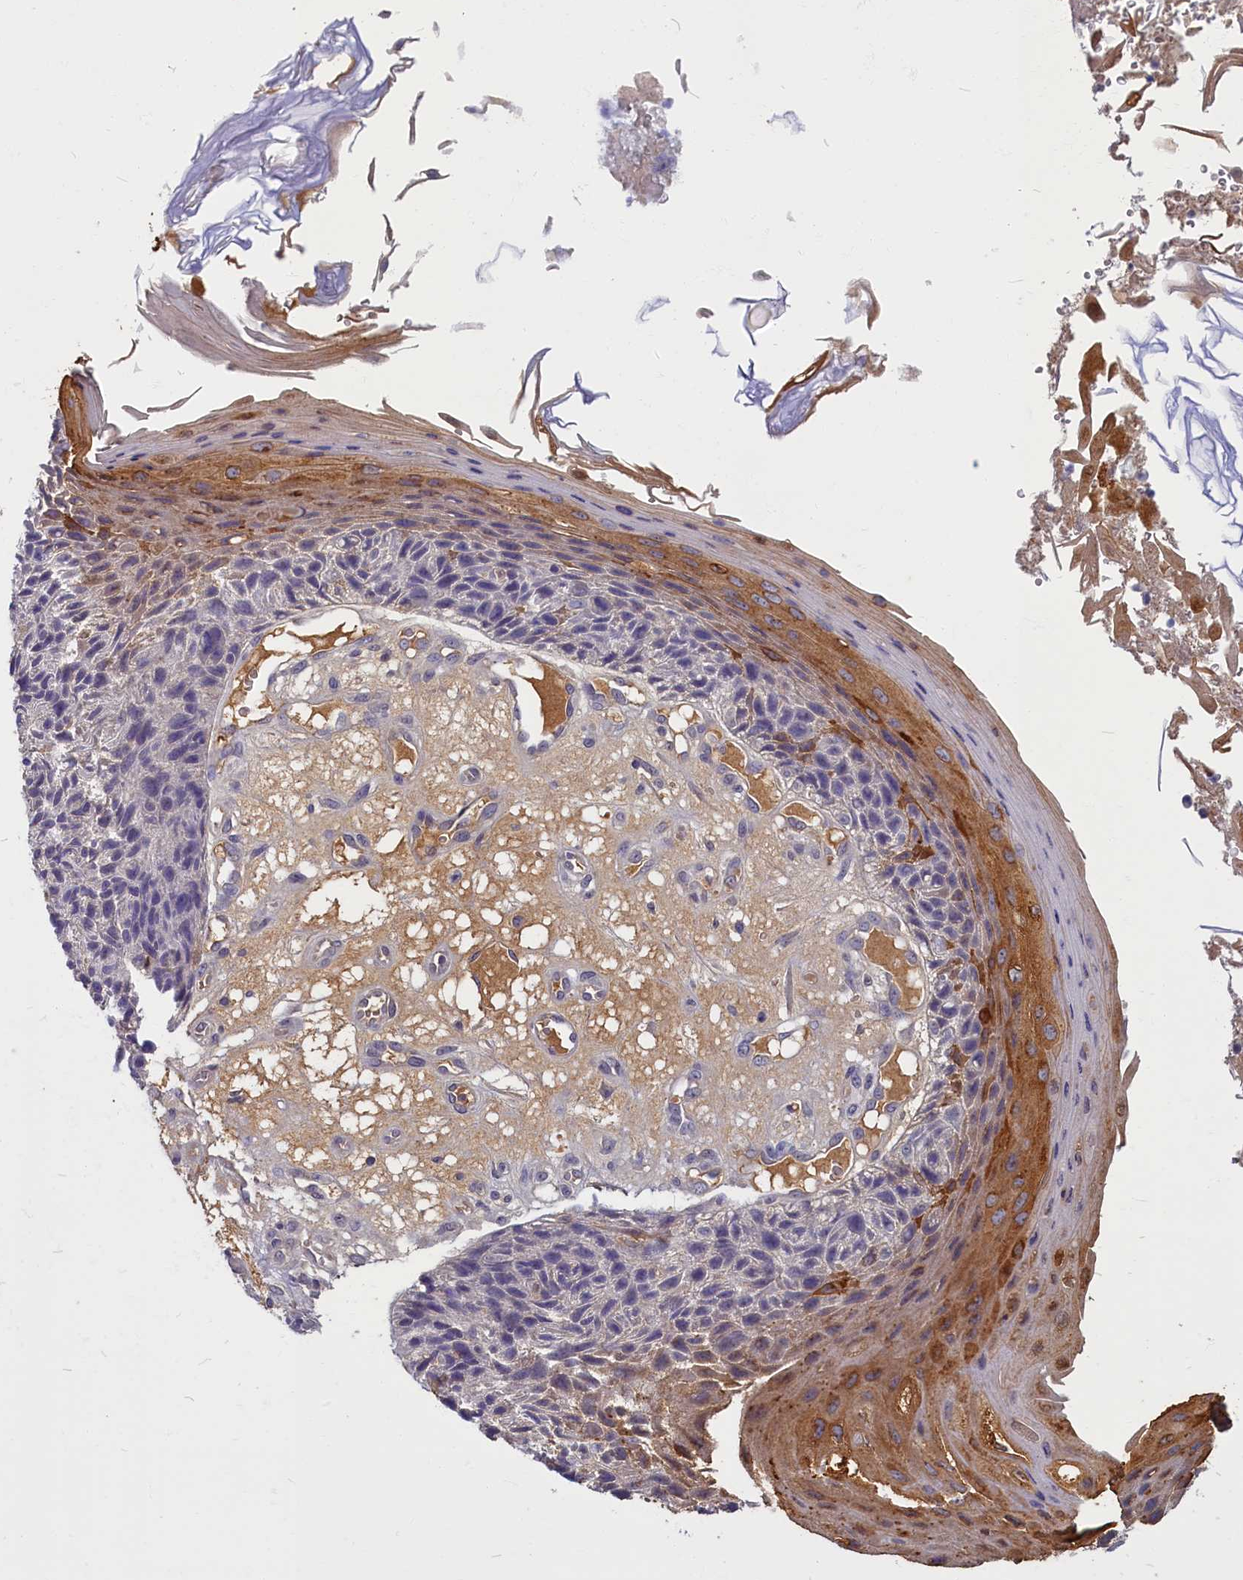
{"staining": {"intensity": "moderate", "quantity": "<25%", "location": "cytoplasmic/membranous"}, "tissue": "skin cancer", "cell_type": "Tumor cells", "image_type": "cancer", "snomed": [{"axis": "morphology", "description": "Squamous cell carcinoma, NOS"}, {"axis": "topography", "description": "Skin"}], "caption": "Skin cancer tissue exhibits moderate cytoplasmic/membranous staining in about <25% of tumor cells, visualized by immunohistochemistry.", "gene": "SV2C", "patient": {"sex": "female", "age": 88}}